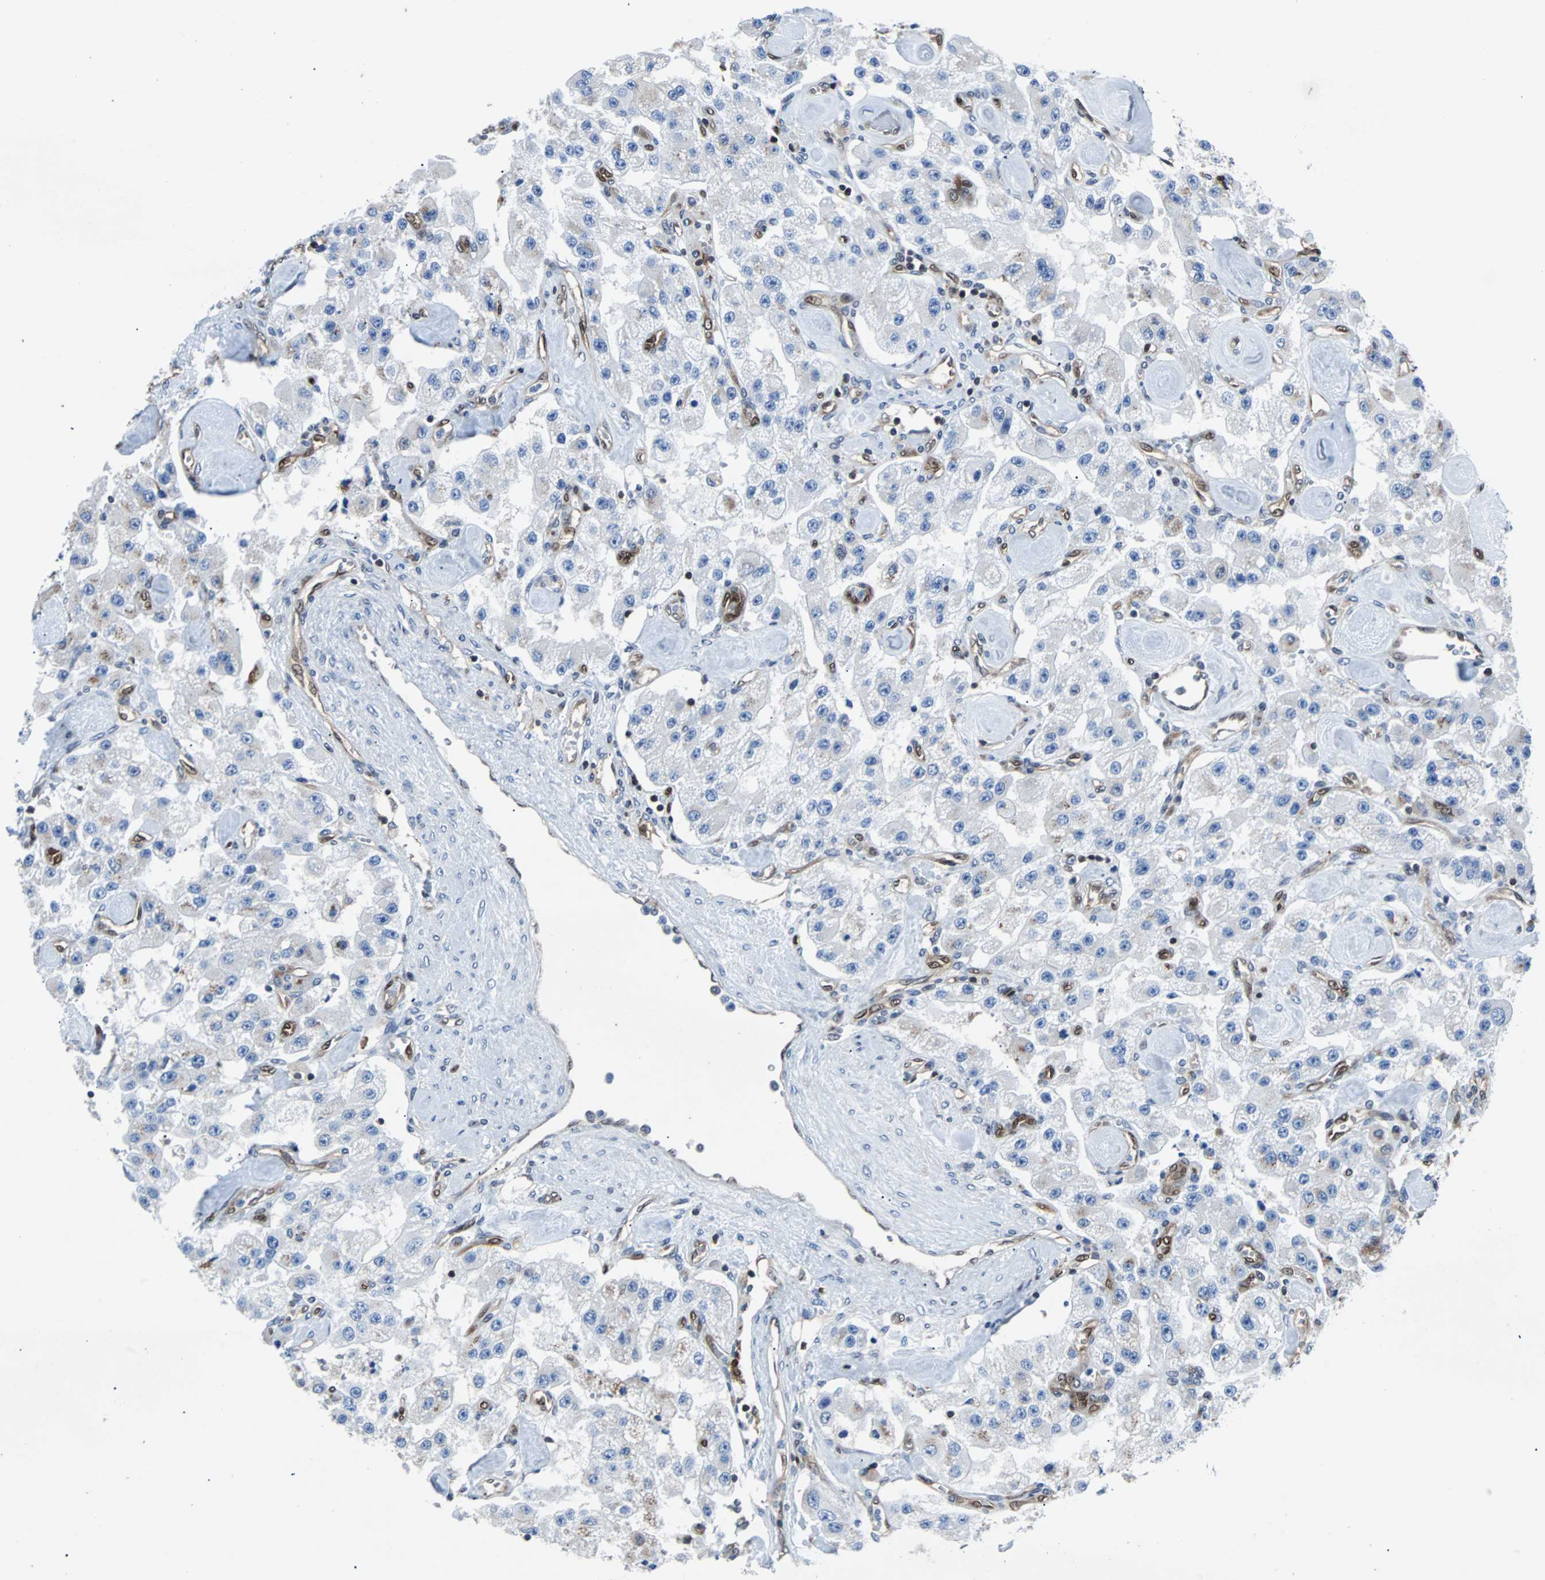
{"staining": {"intensity": "weak", "quantity": "25%-75%", "location": "cytoplasmic/membranous"}, "tissue": "carcinoid", "cell_type": "Tumor cells", "image_type": "cancer", "snomed": [{"axis": "morphology", "description": "Carcinoid, malignant, NOS"}, {"axis": "topography", "description": "Pancreas"}], "caption": "A brown stain shows weak cytoplasmic/membranous staining of a protein in human carcinoid tumor cells.", "gene": "MAP2K6", "patient": {"sex": "male", "age": 41}}